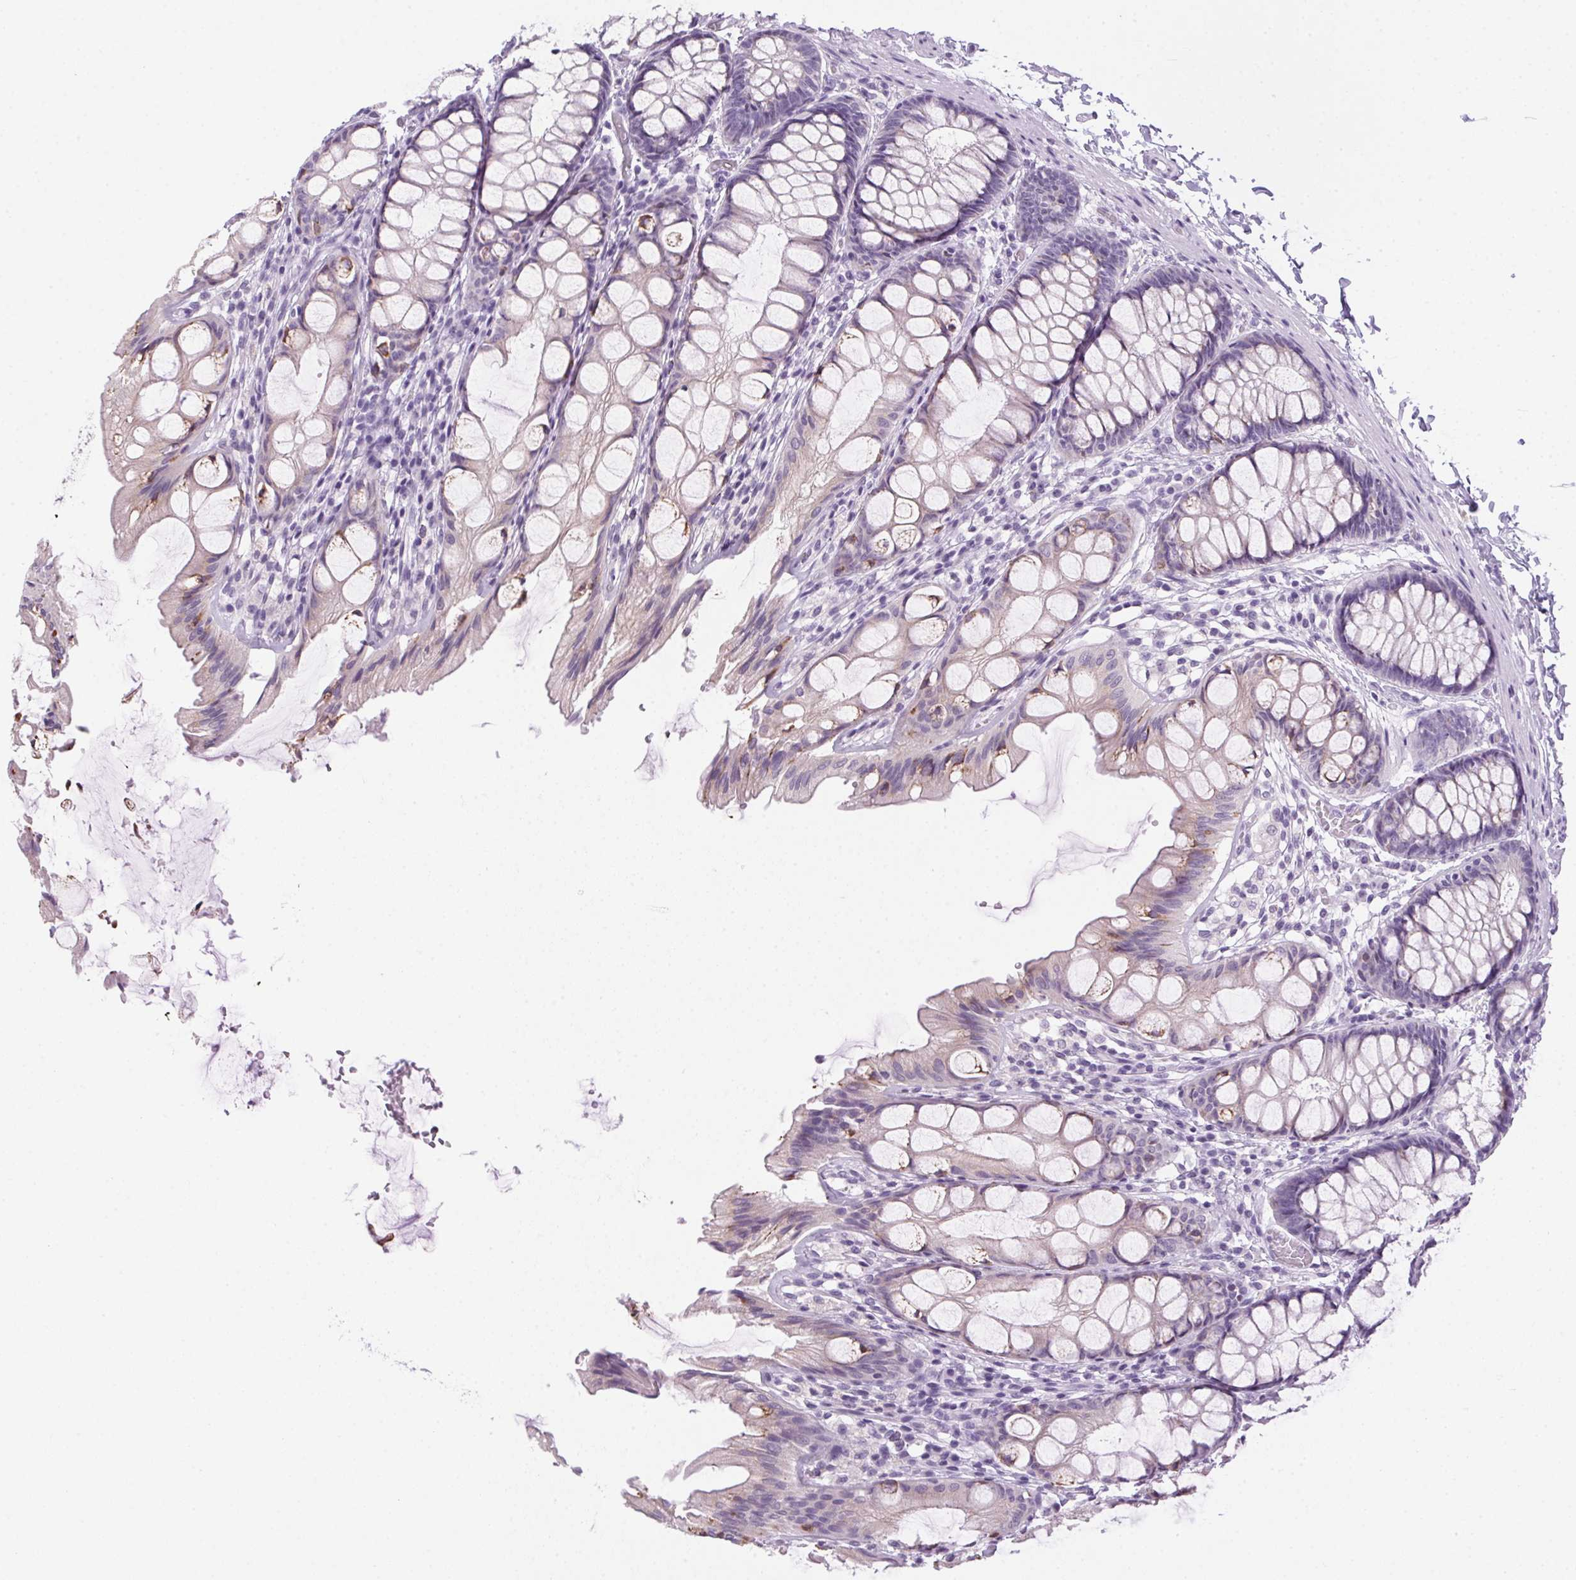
{"staining": {"intensity": "negative", "quantity": "none", "location": "none"}, "tissue": "colon", "cell_type": "Endothelial cells", "image_type": "normal", "snomed": [{"axis": "morphology", "description": "Normal tissue, NOS"}, {"axis": "topography", "description": "Colon"}], "caption": "Immunohistochemistry (IHC) of benign colon reveals no expression in endothelial cells.", "gene": "POPDC2", "patient": {"sex": "male", "age": 47}}